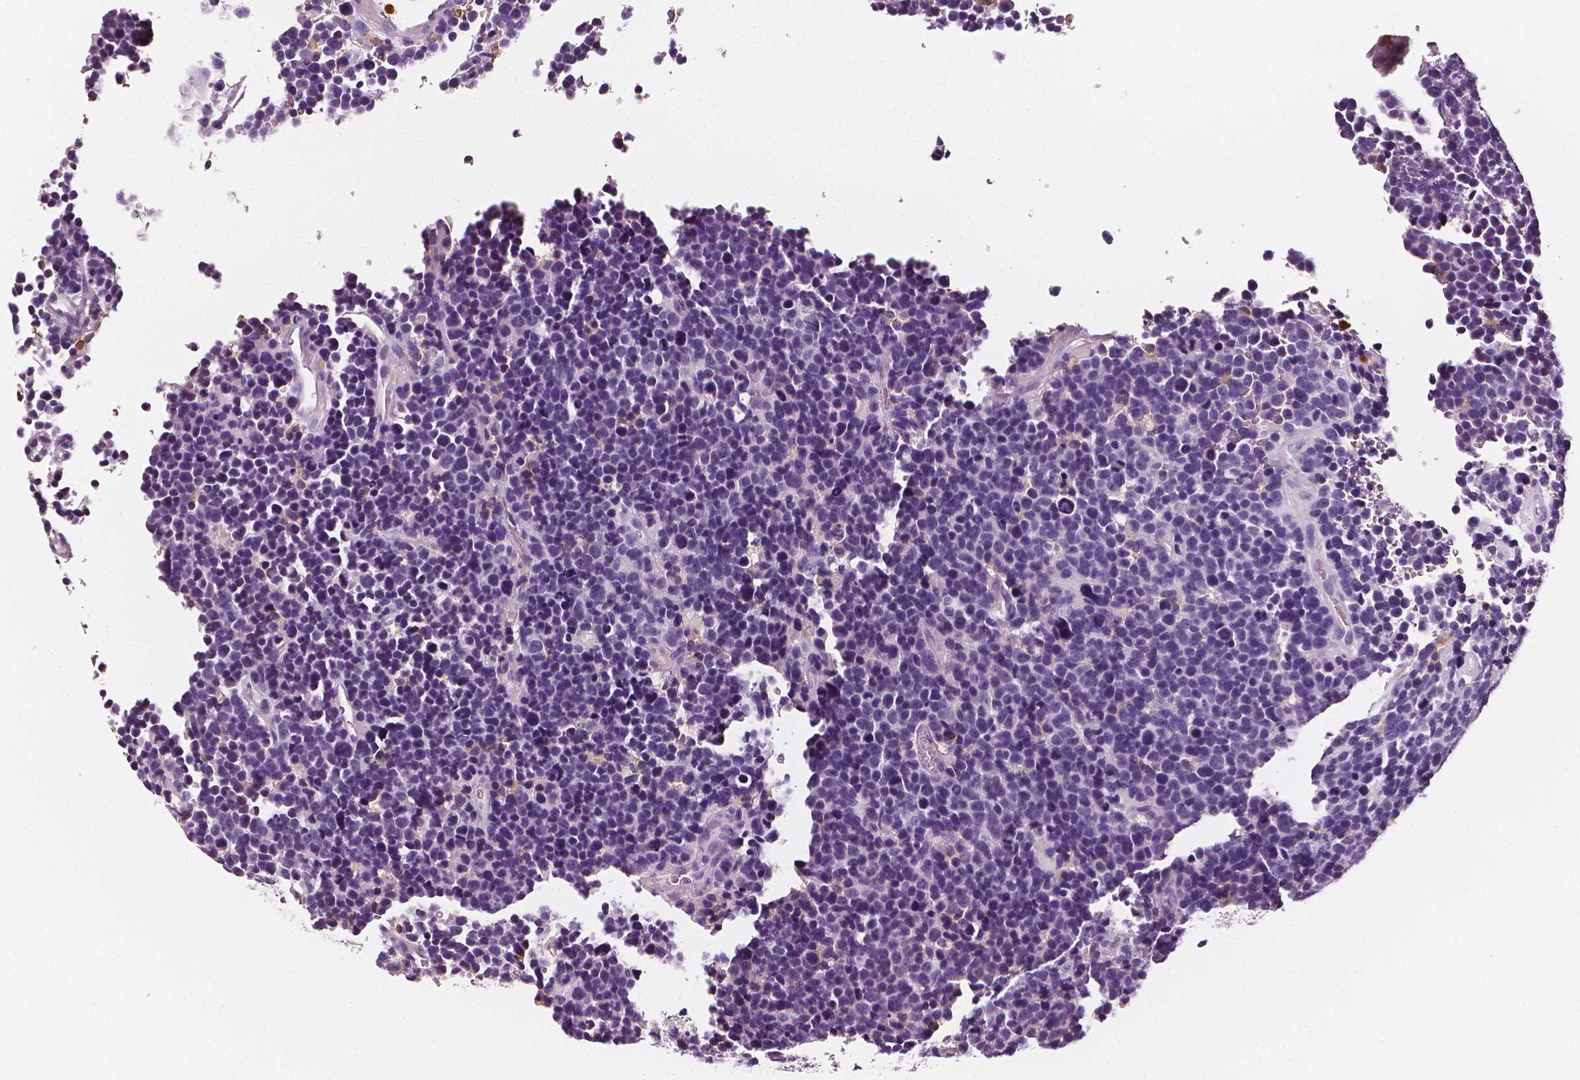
{"staining": {"intensity": "negative", "quantity": "none", "location": "none"}, "tissue": "glioma", "cell_type": "Tumor cells", "image_type": "cancer", "snomed": [{"axis": "morphology", "description": "Glioma, malignant, High grade"}, {"axis": "topography", "description": "Brain"}], "caption": "There is no significant positivity in tumor cells of malignant glioma (high-grade).", "gene": "PTPRC", "patient": {"sex": "male", "age": 33}}